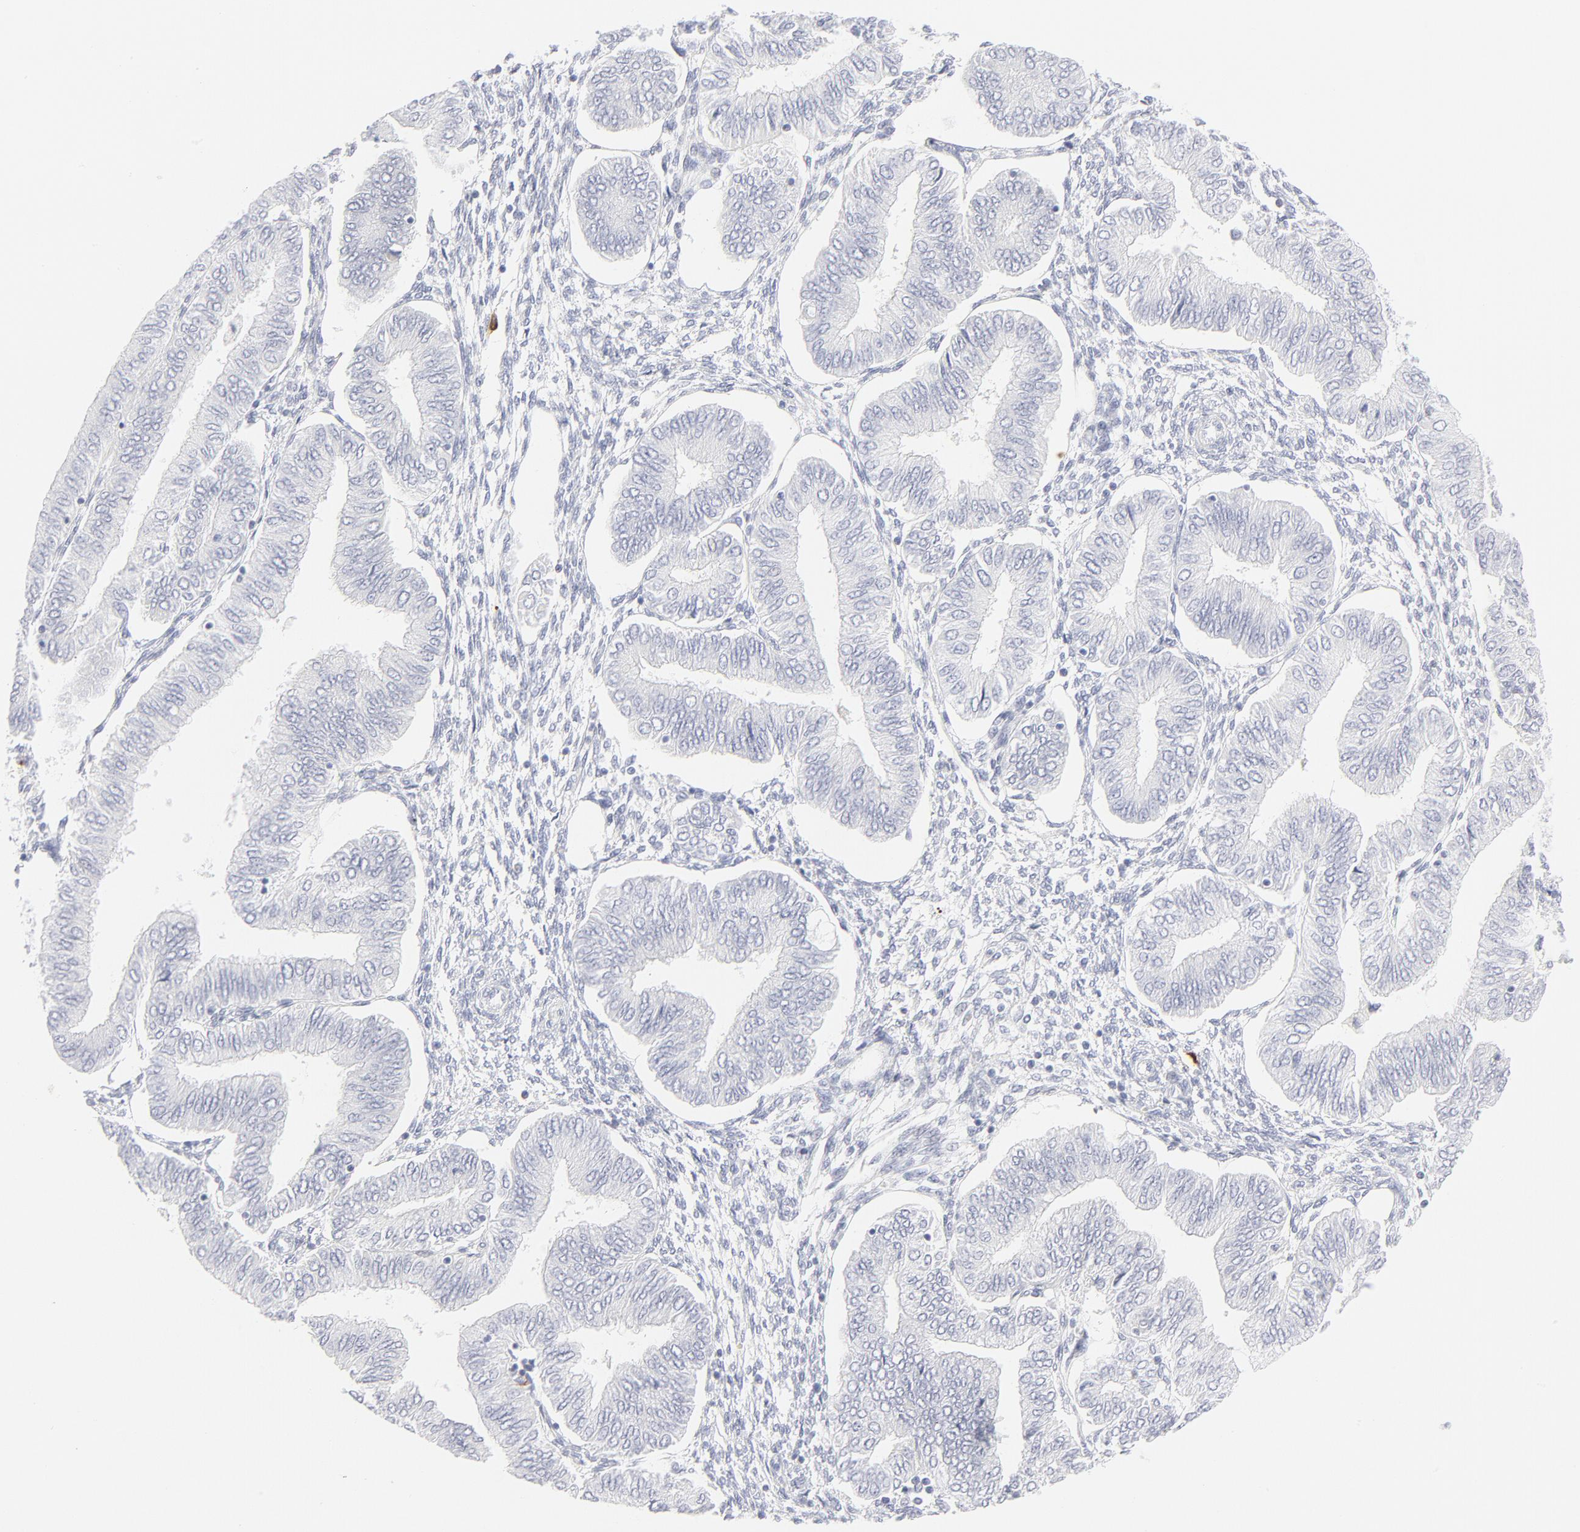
{"staining": {"intensity": "negative", "quantity": "none", "location": "none"}, "tissue": "endometrial cancer", "cell_type": "Tumor cells", "image_type": "cancer", "snomed": [{"axis": "morphology", "description": "Adenocarcinoma, NOS"}, {"axis": "topography", "description": "Endometrium"}], "caption": "There is no significant staining in tumor cells of adenocarcinoma (endometrial).", "gene": "CCR7", "patient": {"sex": "female", "age": 51}}